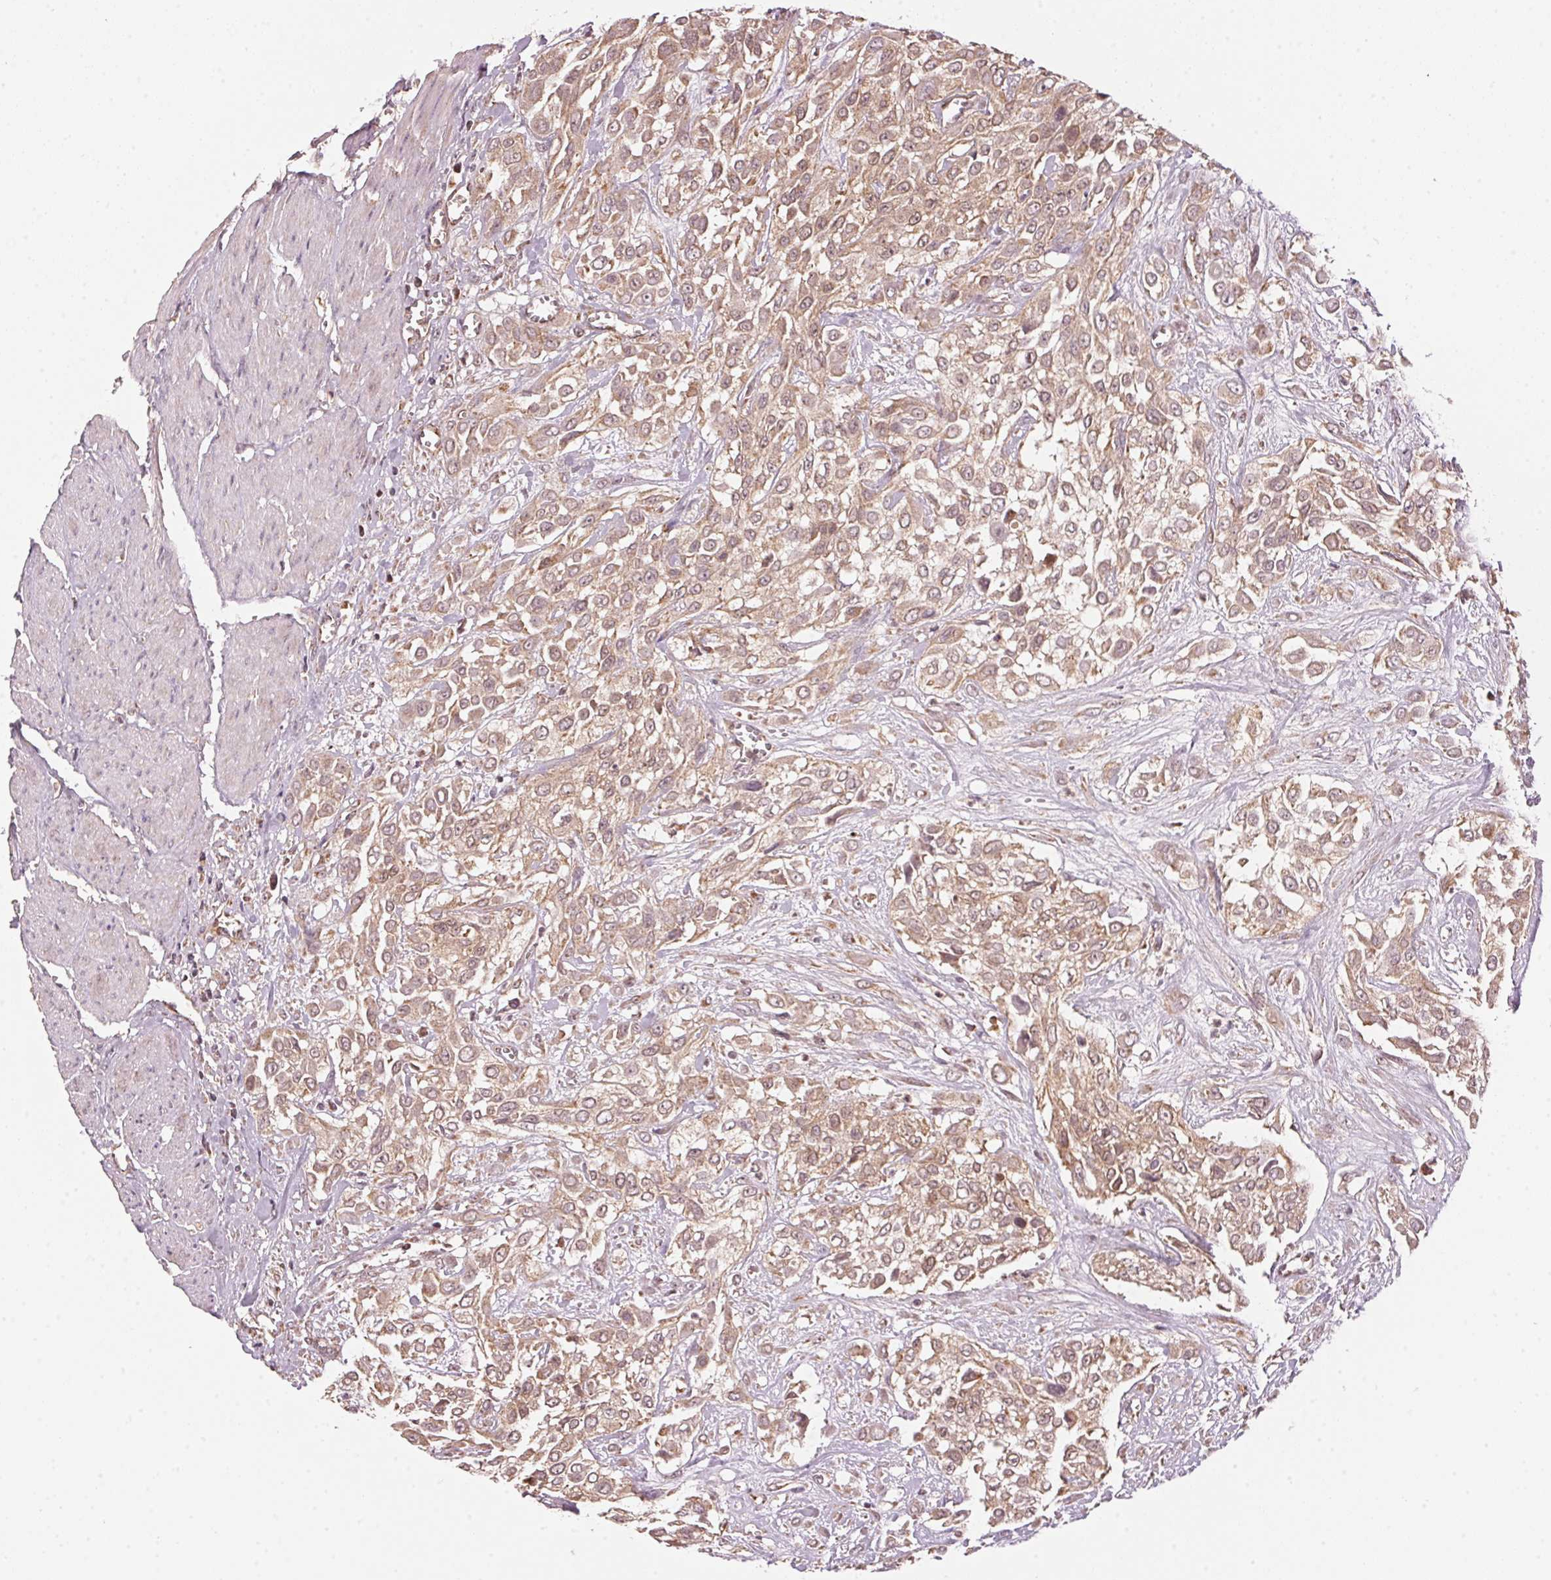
{"staining": {"intensity": "moderate", "quantity": ">75%", "location": "cytoplasmic/membranous"}, "tissue": "urothelial cancer", "cell_type": "Tumor cells", "image_type": "cancer", "snomed": [{"axis": "morphology", "description": "Urothelial carcinoma, High grade"}, {"axis": "topography", "description": "Urinary bladder"}], "caption": "Protein staining of urothelial carcinoma (high-grade) tissue displays moderate cytoplasmic/membranous expression in about >75% of tumor cells.", "gene": "ARHGAP6", "patient": {"sex": "male", "age": 57}}